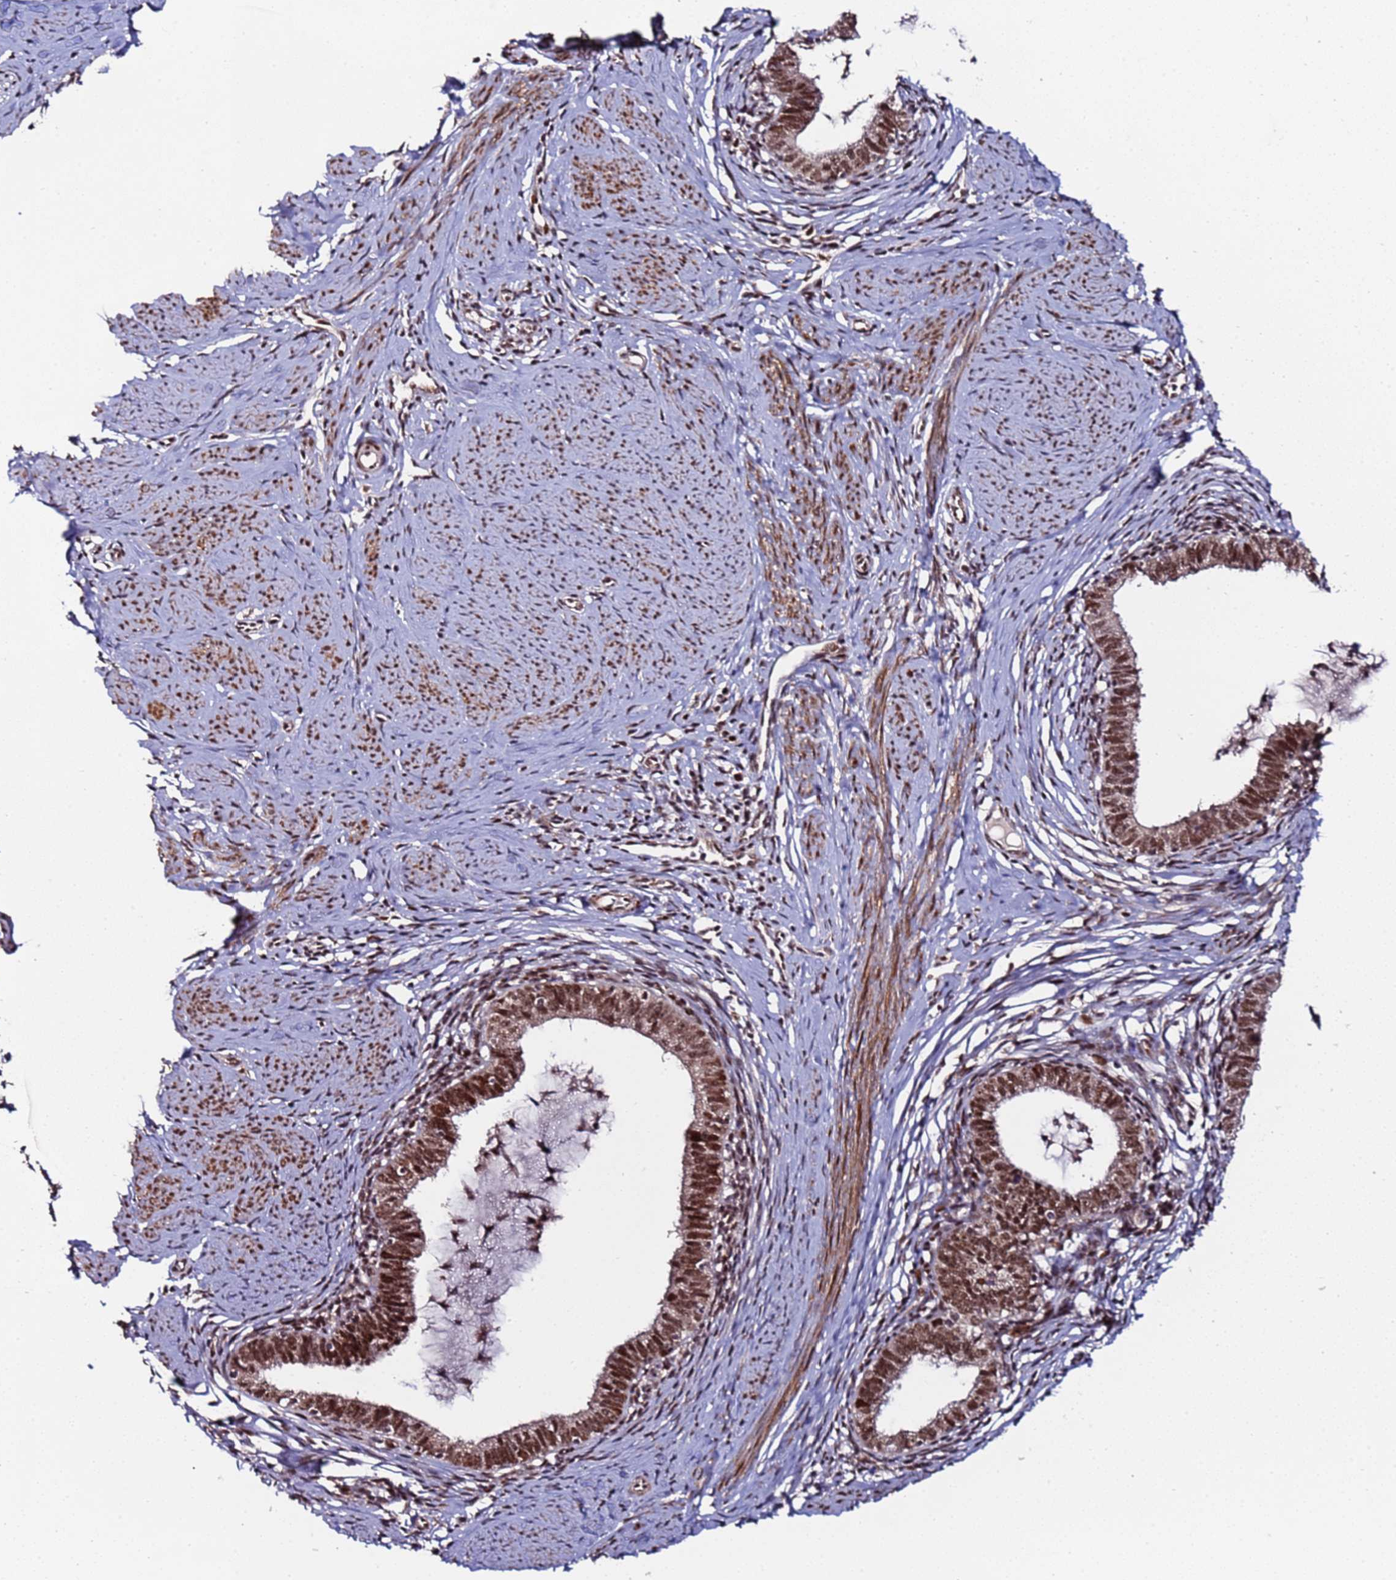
{"staining": {"intensity": "moderate", "quantity": ">75%", "location": "nuclear"}, "tissue": "cervical cancer", "cell_type": "Tumor cells", "image_type": "cancer", "snomed": [{"axis": "morphology", "description": "Adenocarcinoma, NOS"}, {"axis": "topography", "description": "Cervix"}], "caption": "An immunohistochemistry (IHC) histopathology image of neoplastic tissue is shown. Protein staining in brown shows moderate nuclear positivity in cervical adenocarcinoma within tumor cells.", "gene": "PPM1H", "patient": {"sex": "female", "age": 36}}